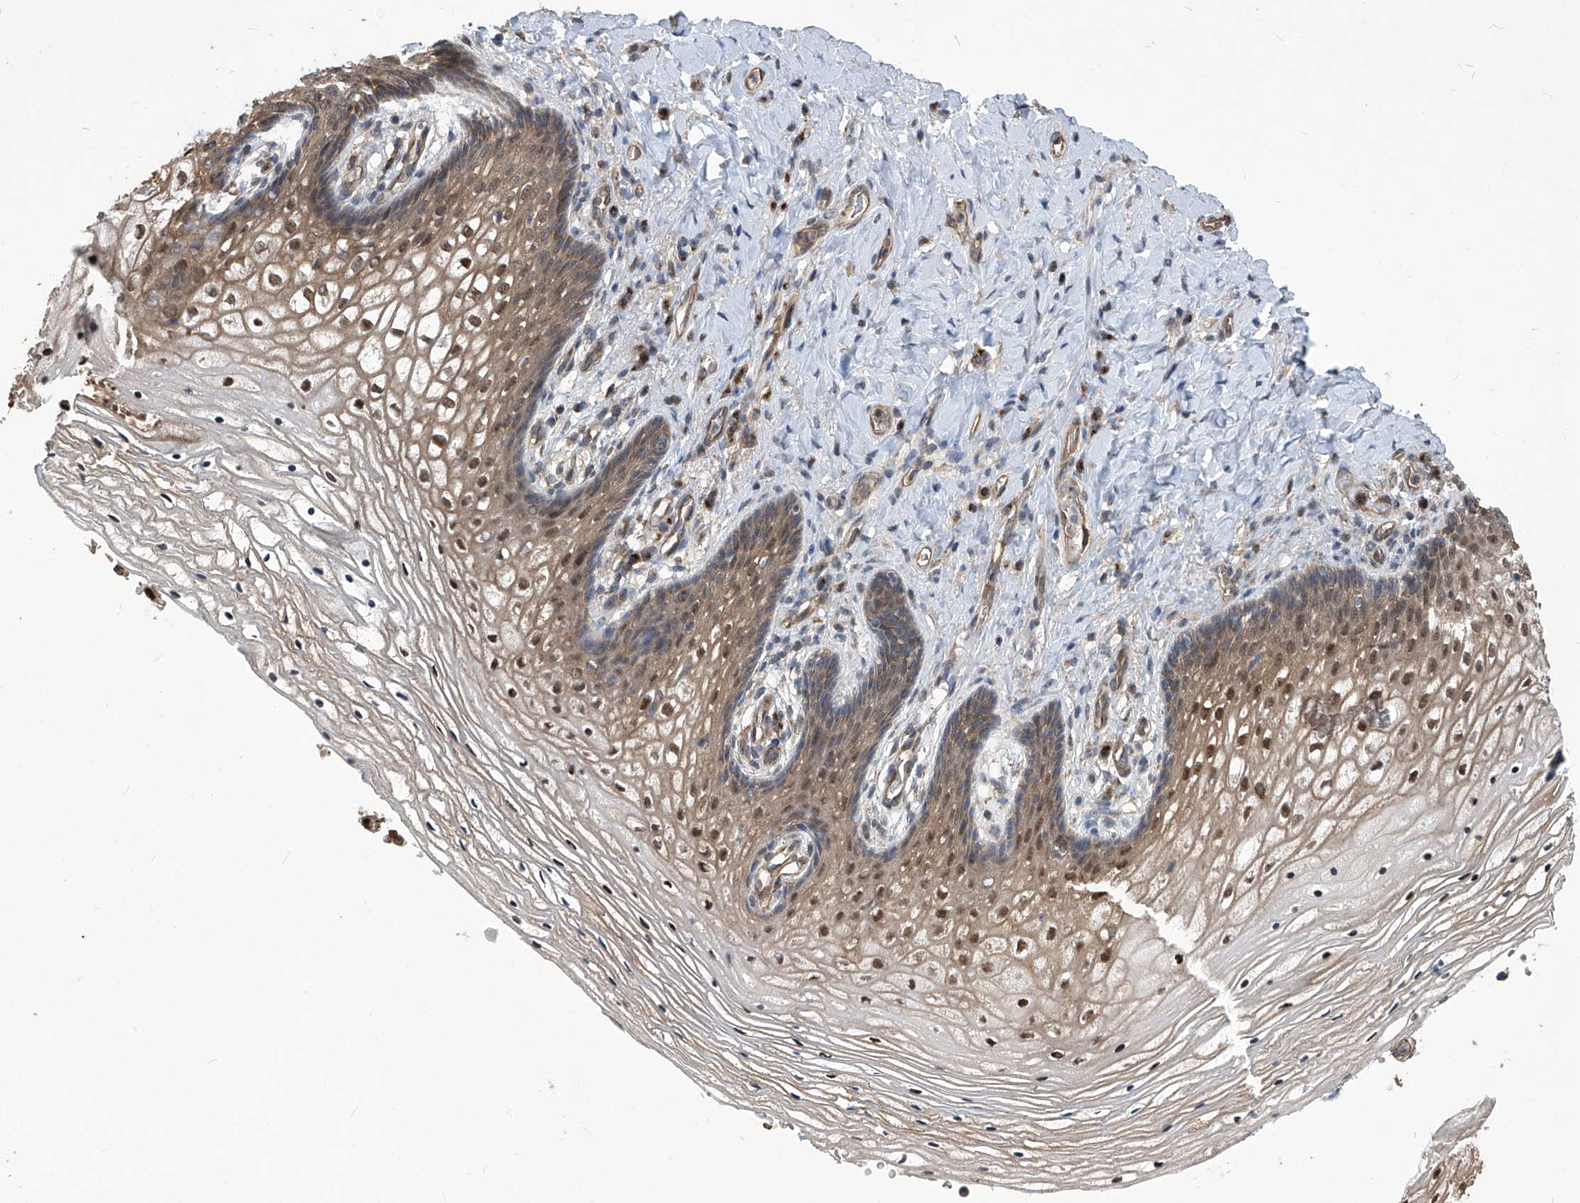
{"staining": {"intensity": "strong", "quantity": "<25%", "location": "cytoplasmic/membranous,nuclear"}, "tissue": "vagina", "cell_type": "Squamous epithelial cells", "image_type": "normal", "snomed": [{"axis": "morphology", "description": "Normal tissue, NOS"}, {"axis": "topography", "description": "Vagina"}], "caption": "IHC (DAB (3,3'-diaminobenzidine)) staining of normal vagina demonstrates strong cytoplasmic/membranous,nuclear protein staining in about <25% of squamous epithelial cells.", "gene": "PSMB1", "patient": {"sex": "female", "age": 60}}